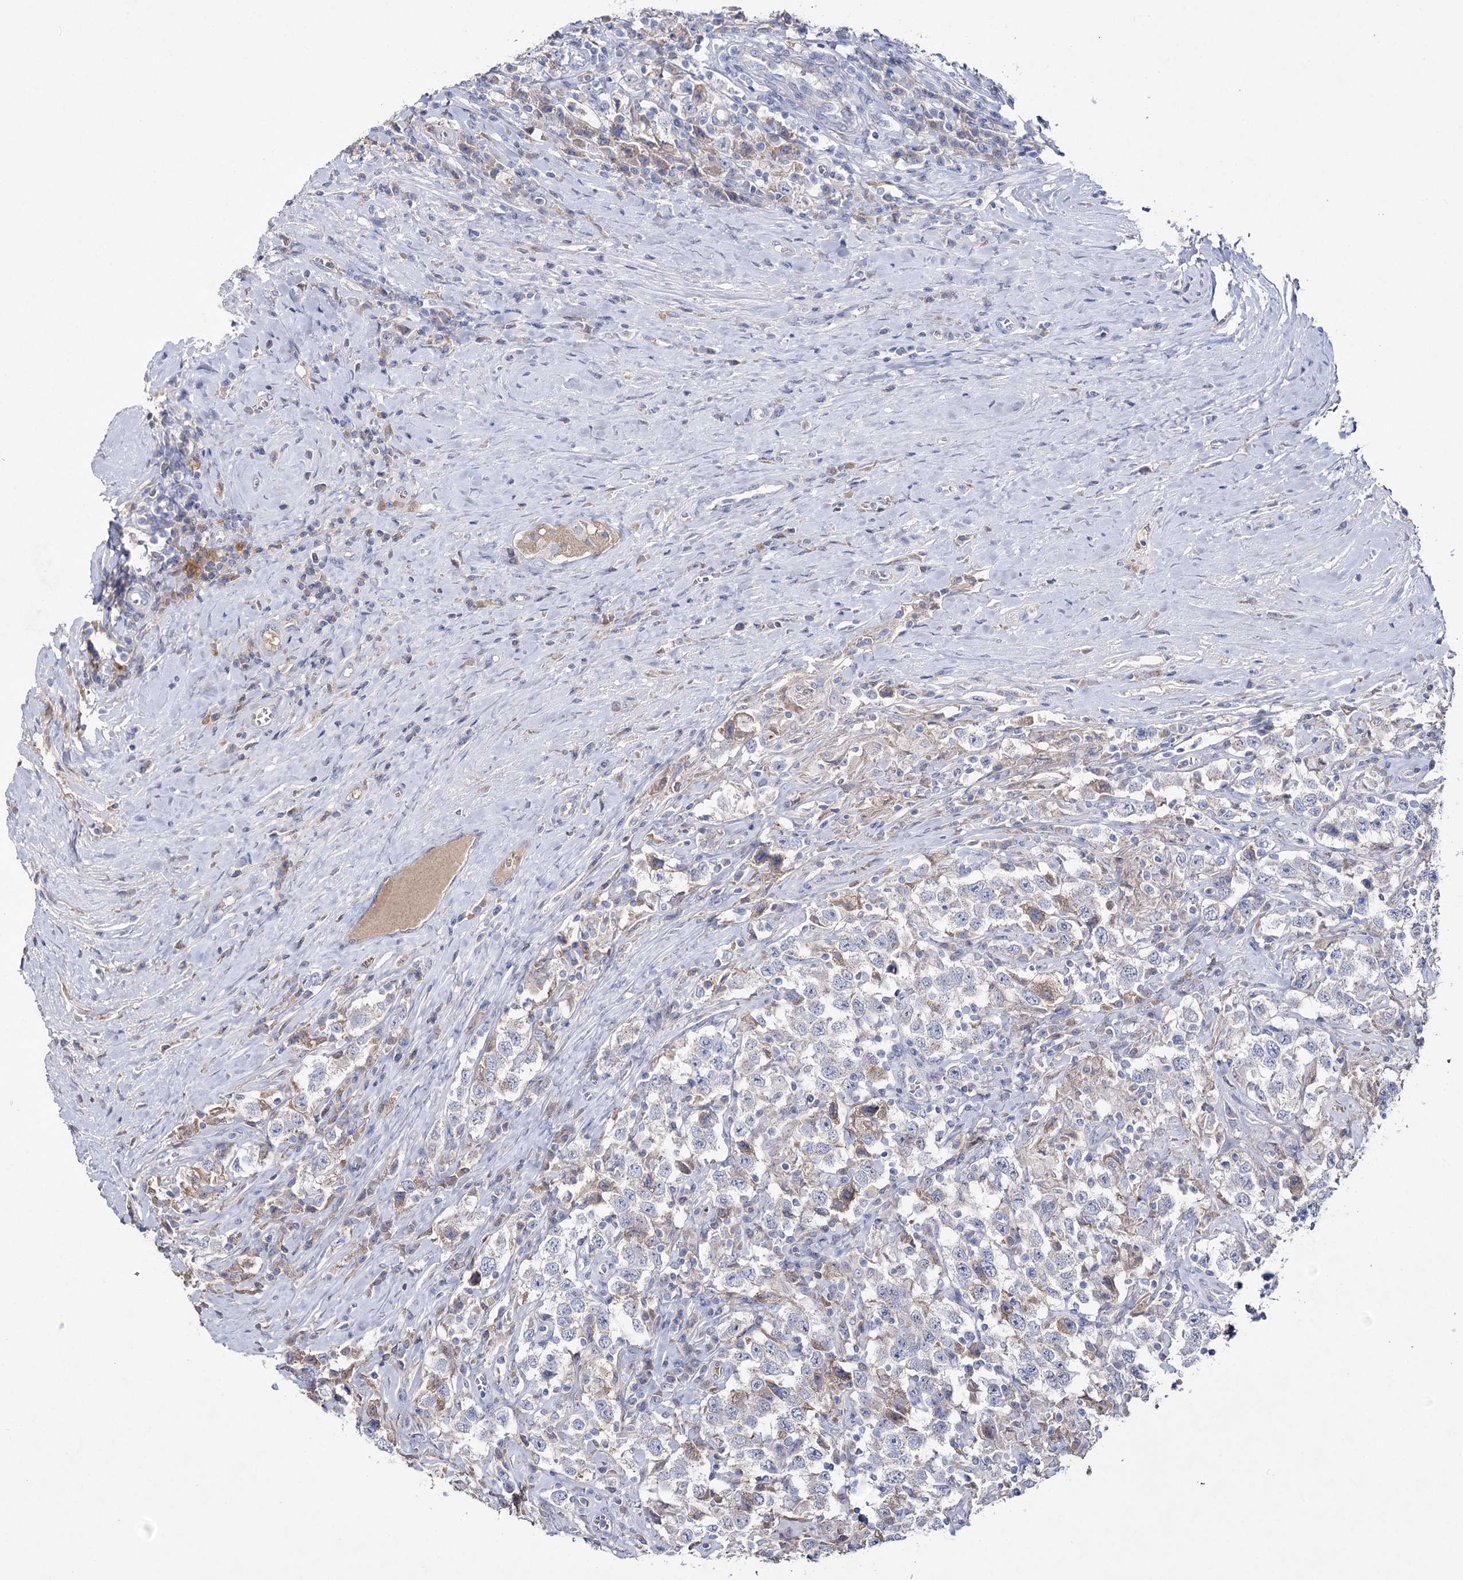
{"staining": {"intensity": "negative", "quantity": "none", "location": "none"}, "tissue": "testis cancer", "cell_type": "Tumor cells", "image_type": "cancer", "snomed": [{"axis": "morphology", "description": "Seminoma, NOS"}, {"axis": "topography", "description": "Testis"}], "caption": "DAB immunohistochemical staining of human testis cancer displays no significant staining in tumor cells.", "gene": "NAGLU", "patient": {"sex": "male", "age": 41}}